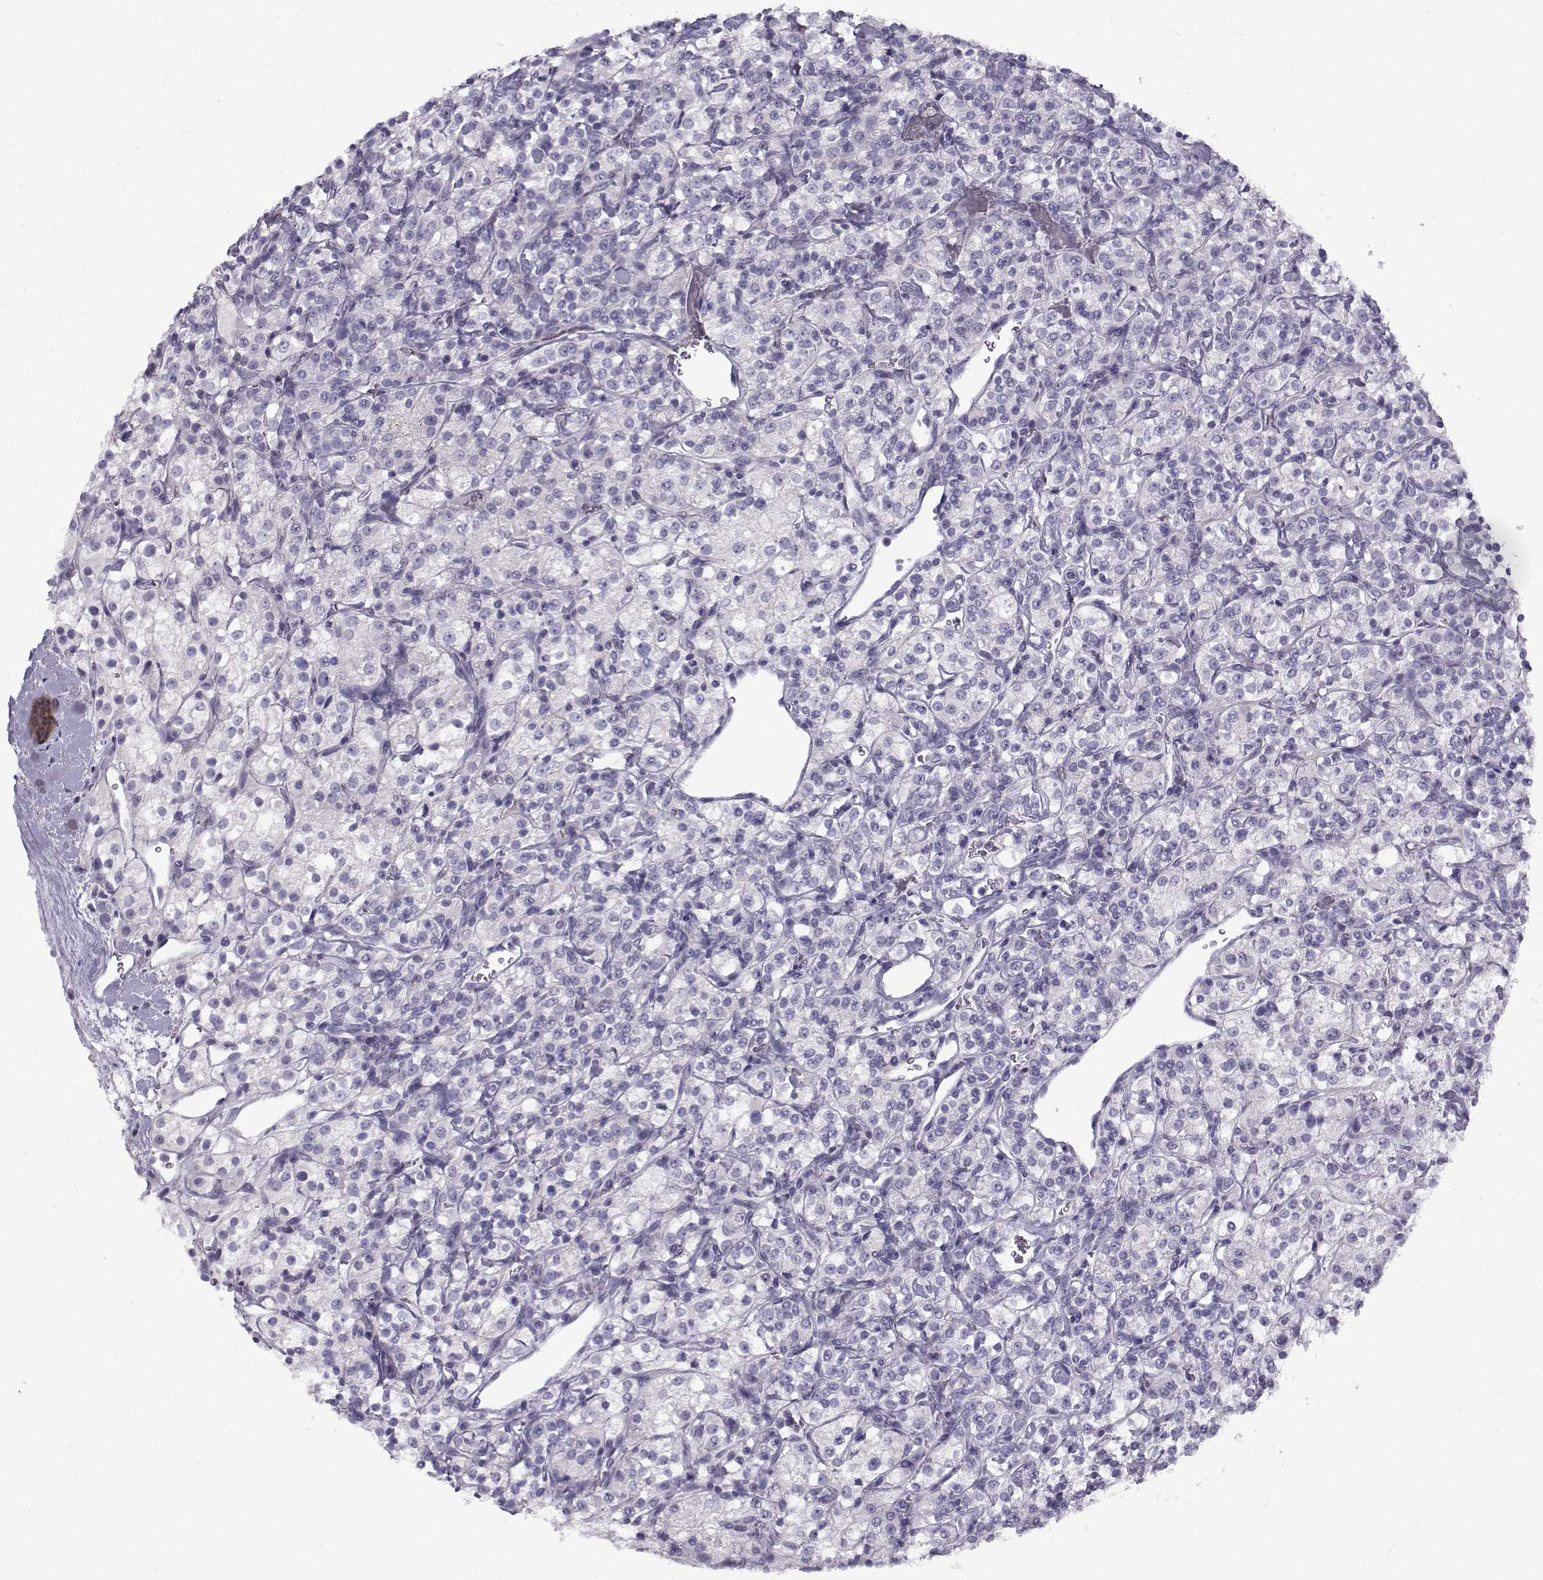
{"staining": {"intensity": "negative", "quantity": "none", "location": "none"}, "tissue": "renal cancer", "cell_type": "Tumor cells", "image_type": "cancer", "snomed": [{"axis": "morphology", "description": "Adenocarcinoma, NOS"}, {"axis": "topography", "description": "Kidney"}], "caption": "Immunohistochemistry photomicrograph of neoplastic tissue: human renal cancer stained with DAB shows no significant protein staining in tumor cells.", "gene": "FAM166A", "patient": {"sex": "male", "age": 77}}